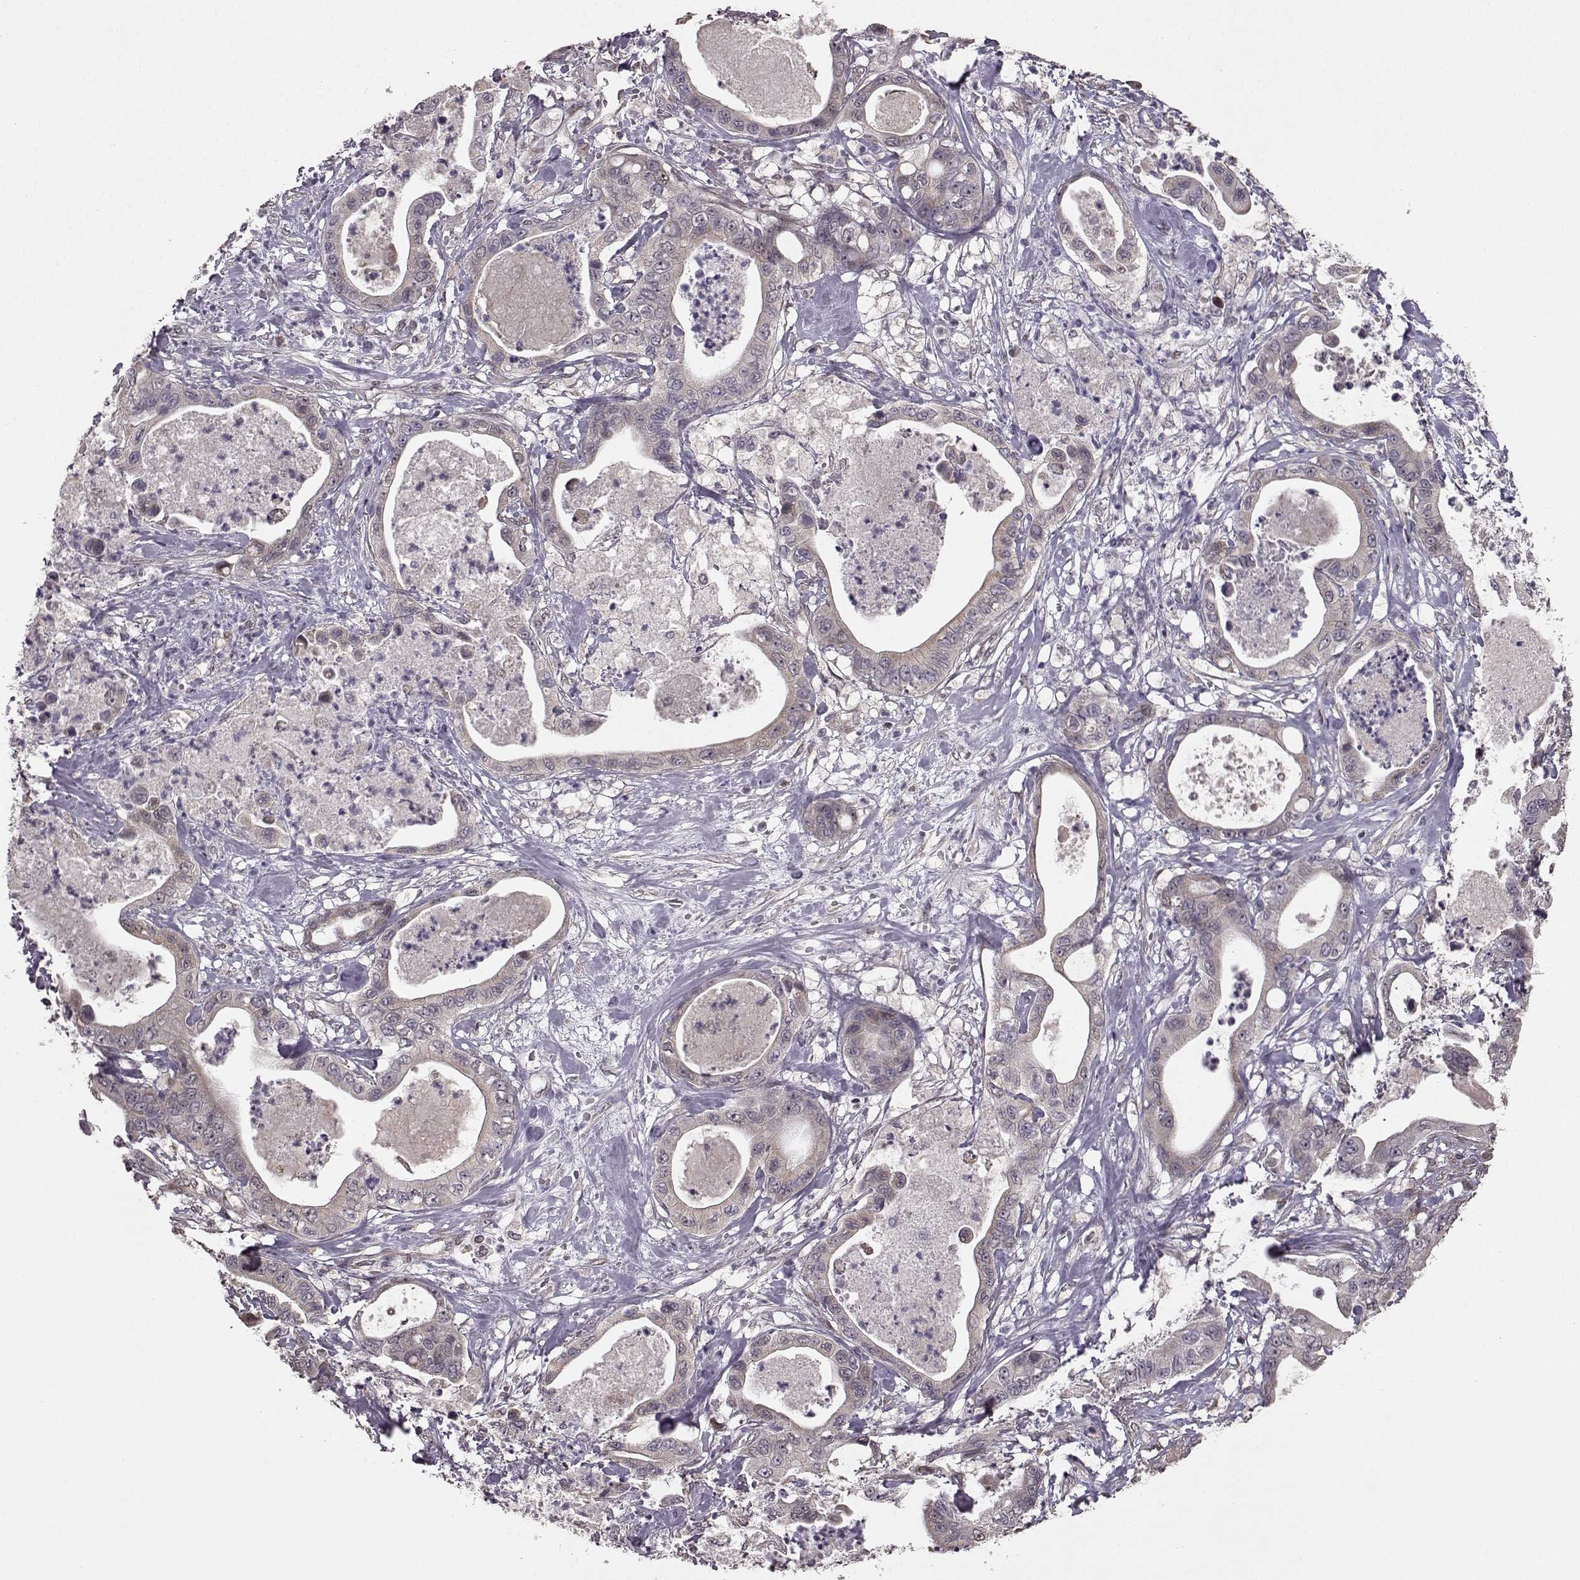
{"staining": {"intensity": "negative", "quantity": "none", "location": "none"}, "tissue": "pancreatic cancer", "cell_type": "Tumor cells", "image_type": "cancer", "snomed": [{"axis": "morphology", "description": "Adenocarcinoma, NOS"}, {"axis": "topography", "description": "Pancreas"}], "caption": "High power microscopy histopathology image of an immunohistochemistry (IHC) image of adenocarcinoma (pancreatic), revealing no significant expression in tumor cells. (Immunohistochemistry, brightfield microscopy, high magnification).", "gene": "BACH2", "patient": {"sex": "male", "age": 71}}